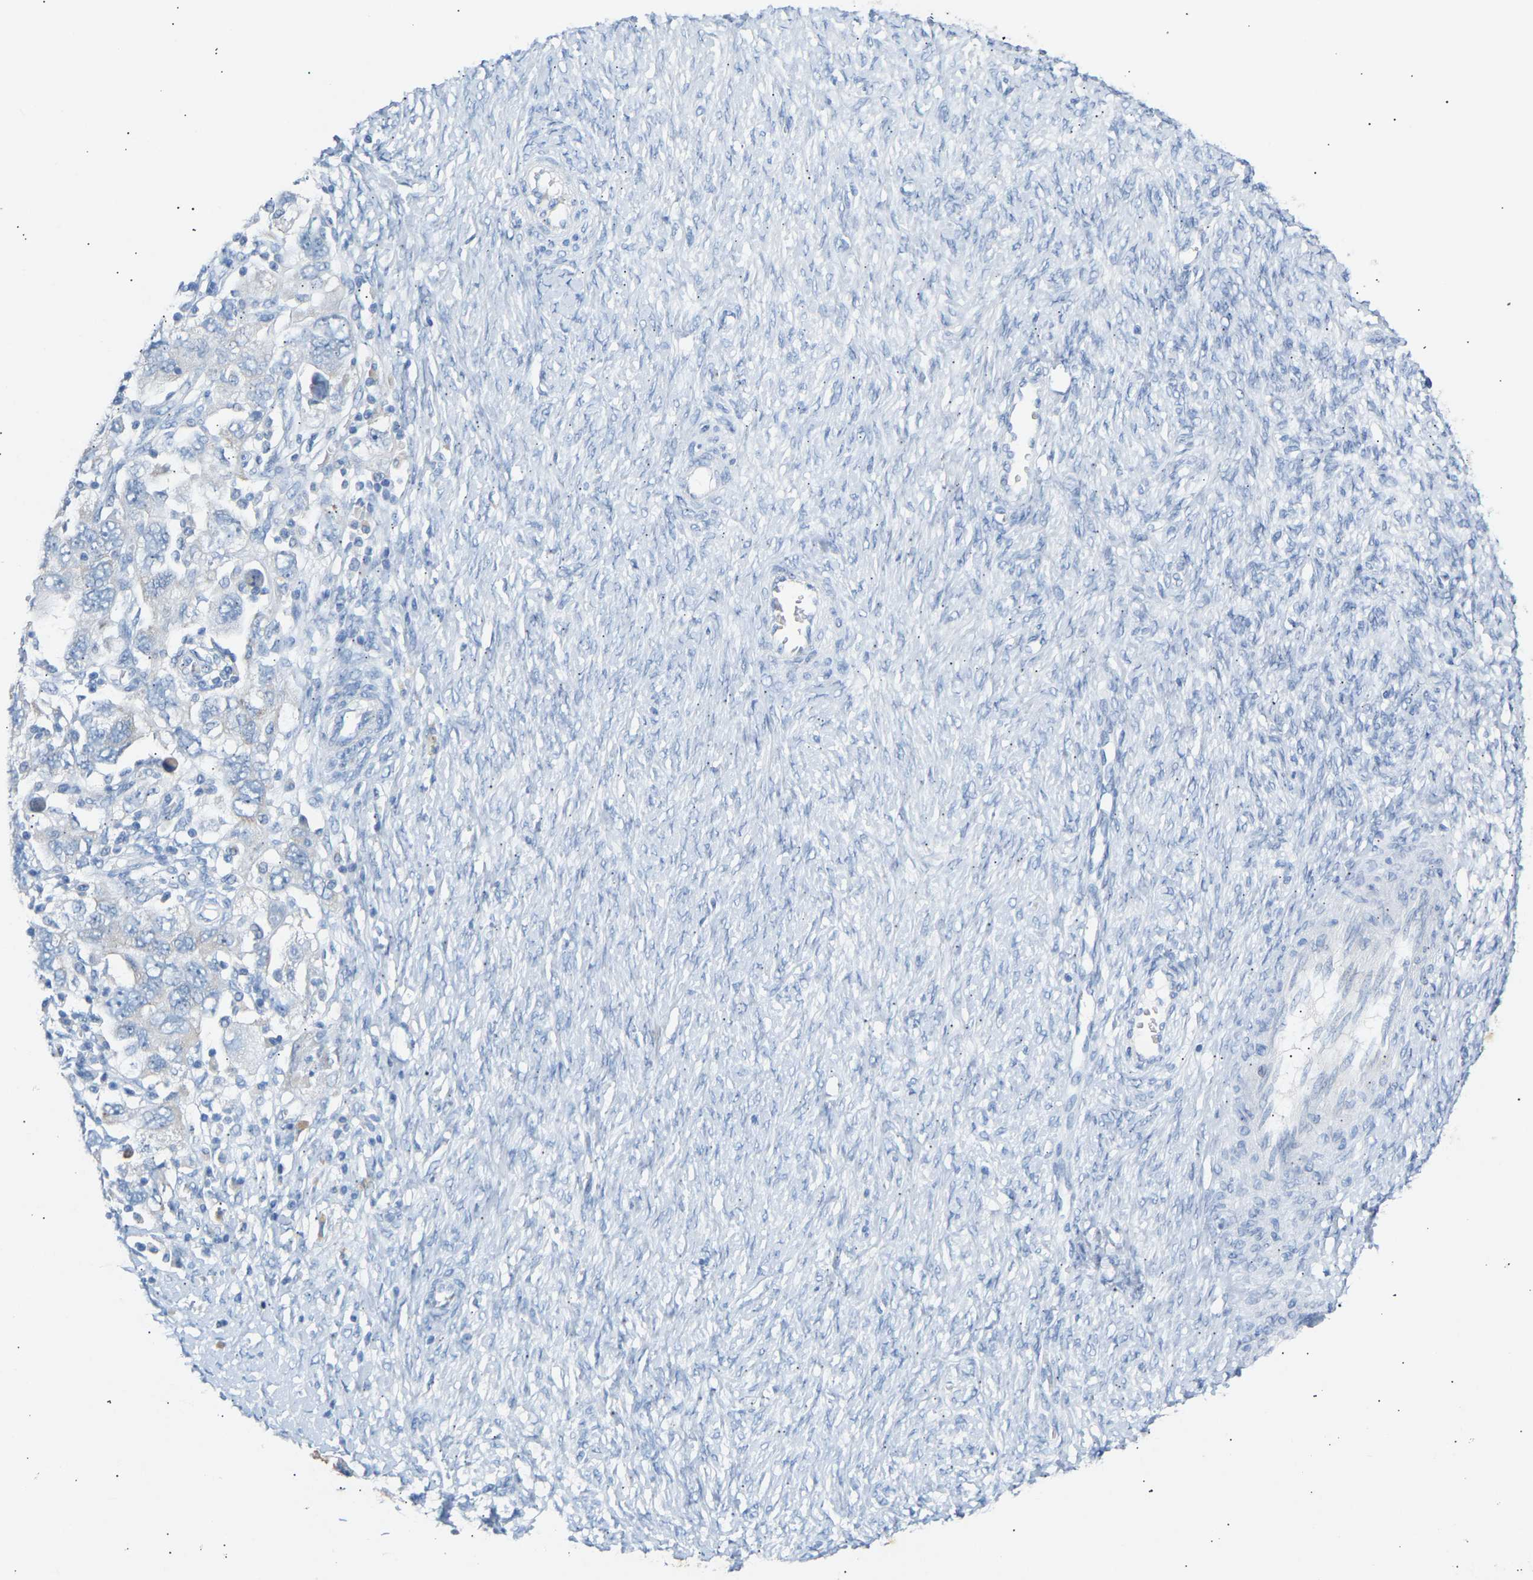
{"staining": {"intensity": "negative", "quantity": "none", "location": "none"}, "tissue": "ovarian cancer", "cell_type": "Tumor cells", "image_type": "cancer", "snomed": [{"axis": "morphology", "description": "Carcinoma, NOS"}, {"axis": "morphology", "description": "Cystadenocarcinoma, serous, NOS"}, {"axis": "topography", "description": "Ovary"}], "caption": "Immunohistochemical staining of ovarian cancer shows no significant staining in tumor cells.", "gene": "PEX1", "patient": {"sex": "female", "age": 69}}